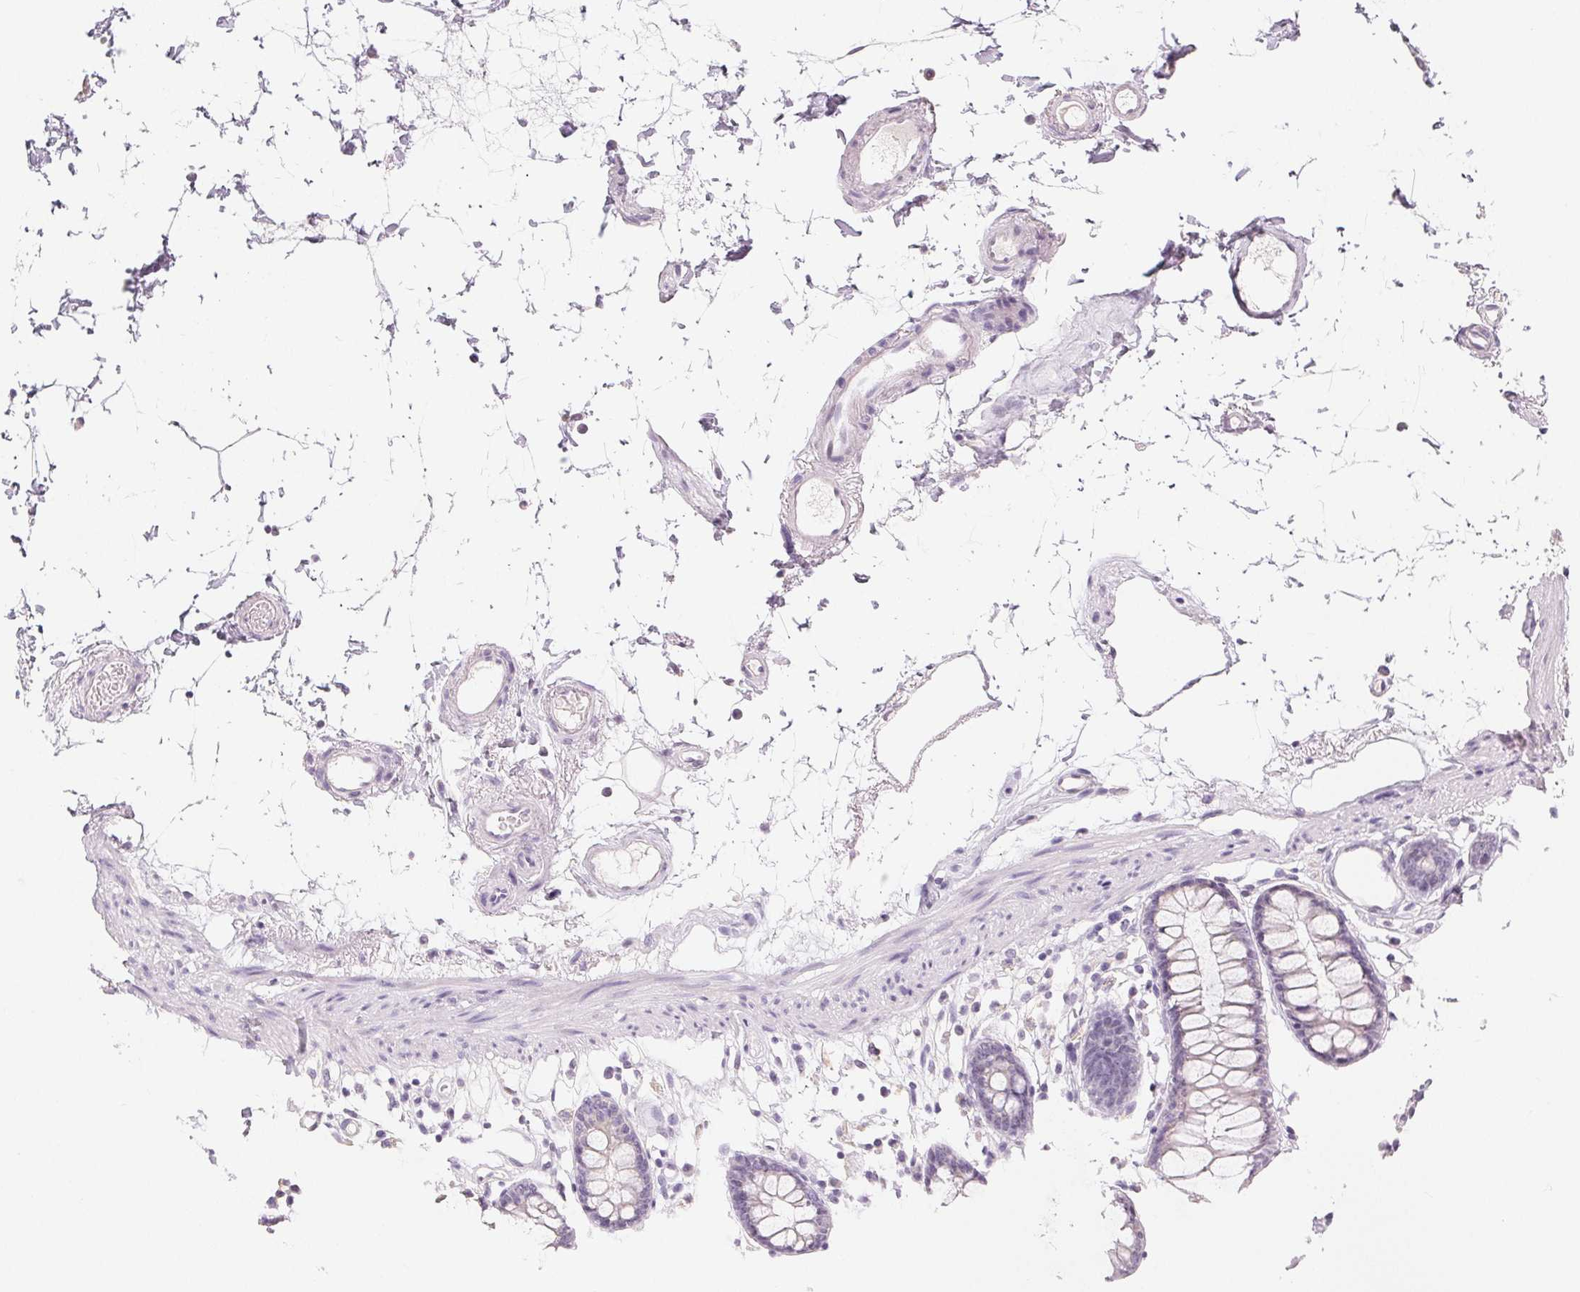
{"staining": {"intensity": "negative", "quantity": "none", "location": "none"}, "tissue": "colon", "cell_type": "Endothelial cells", "image_type": "normal", "snomed": [{"axis": "morphology", "description": "Normal tissue, NOS"}, {"axis": "topography", "description": "Colon"}], "caption": "A photomicrograph of colon stained for a protein displays no brown staining in endothelial cells.", "gene": "MIOX", "patient": {"sex": "female", "age": 84}}